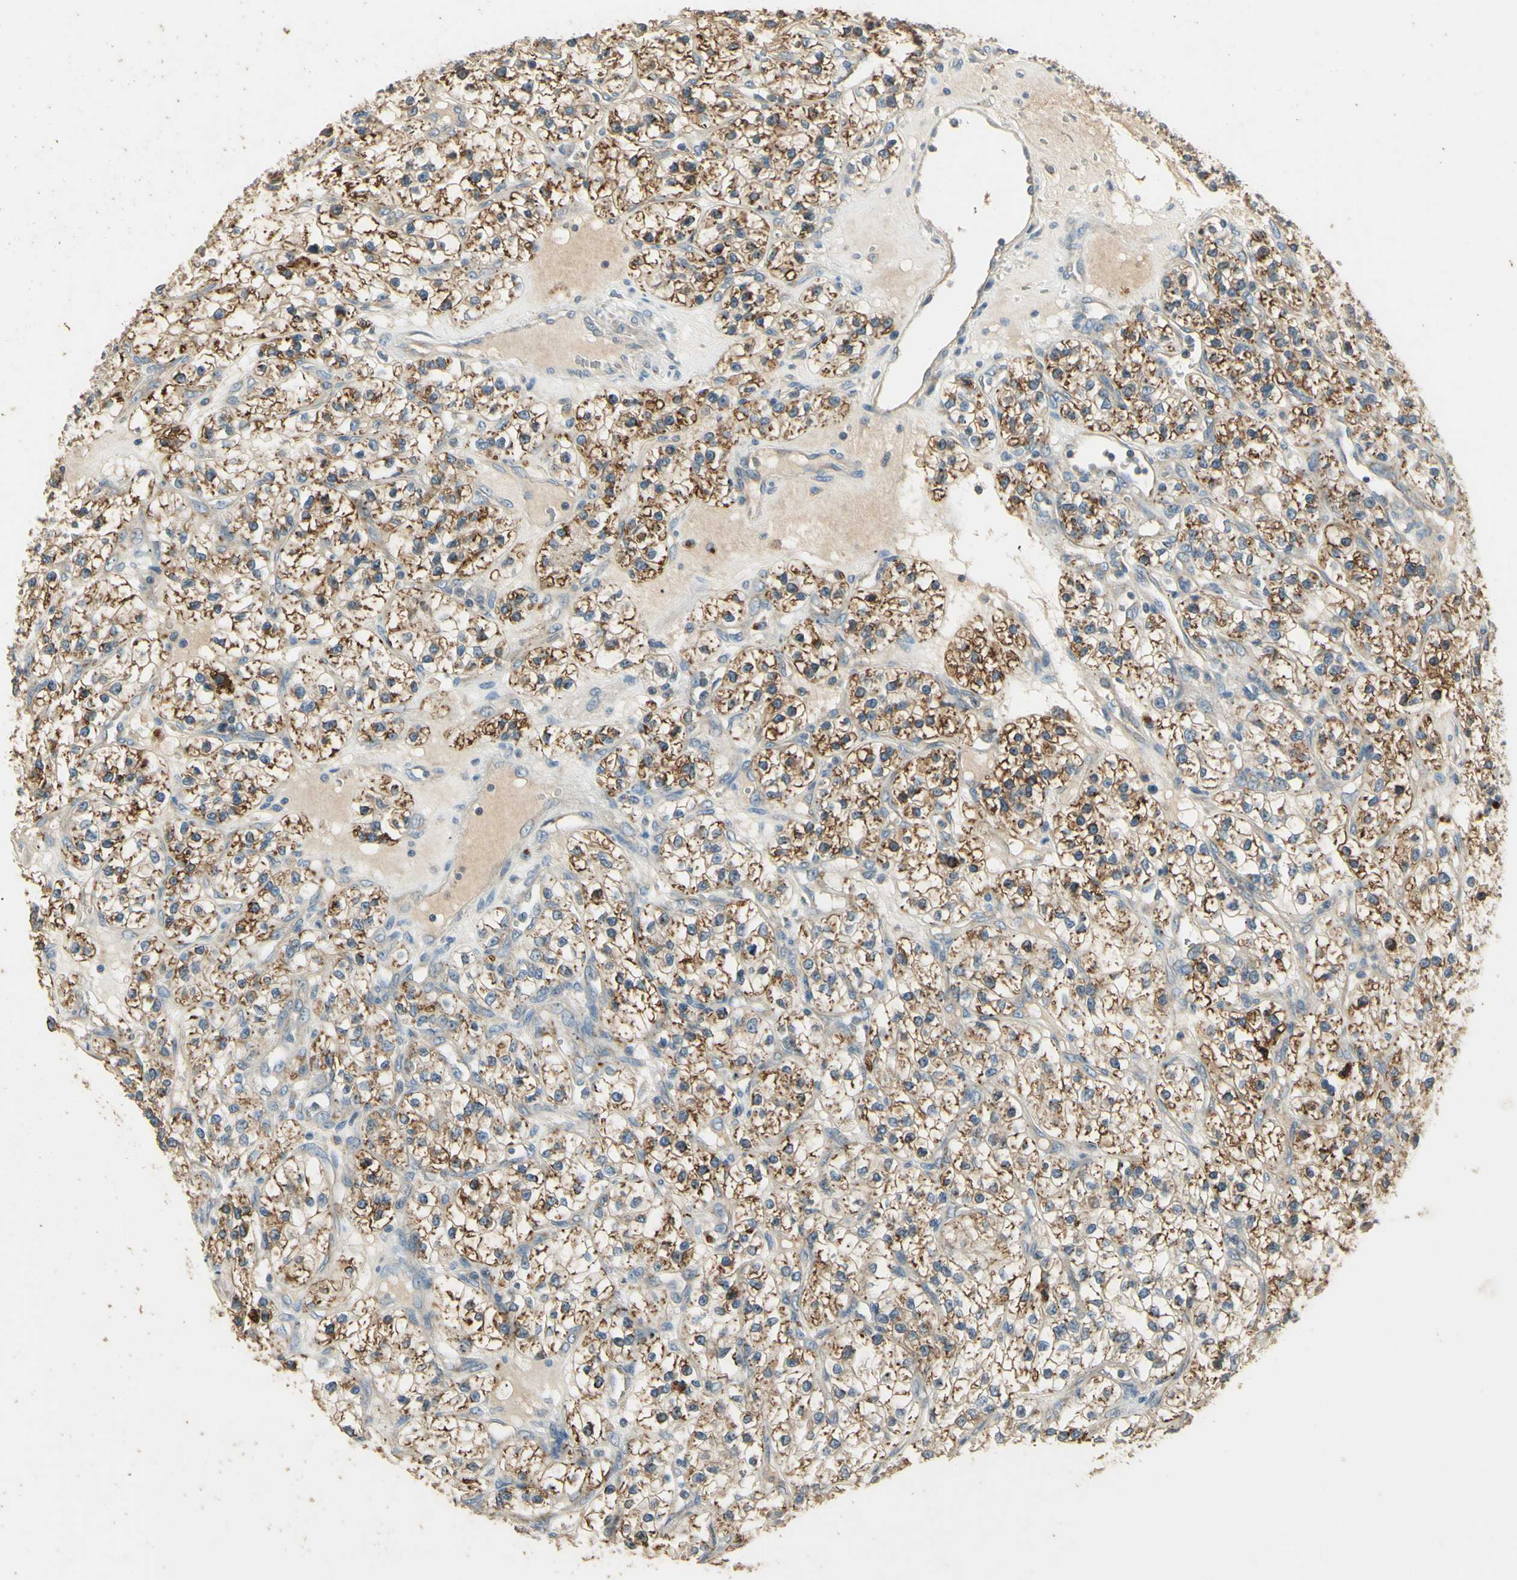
{"staining": {"intensity": "moderate", "quantity": ">75%", "location": "cytoplasmic/membranous"}, "tissue": "renal cancer", "cell_type": "Tumor cells", "image_type": "cancer", "snomed": [{"axis": "morphology", "description": "Adenocarcinoma, NOS"}, {"axis": "topography", "description": "Kidney"}], "caption": "About >75% of tumor cells in human renal cancer exhibit moderate cytoplasmic/membranous protein expression as visualized by brown immunohistochemical staining.", "gene": "ARHGEF17", "patient": {"sex": "female", "age": 57}}